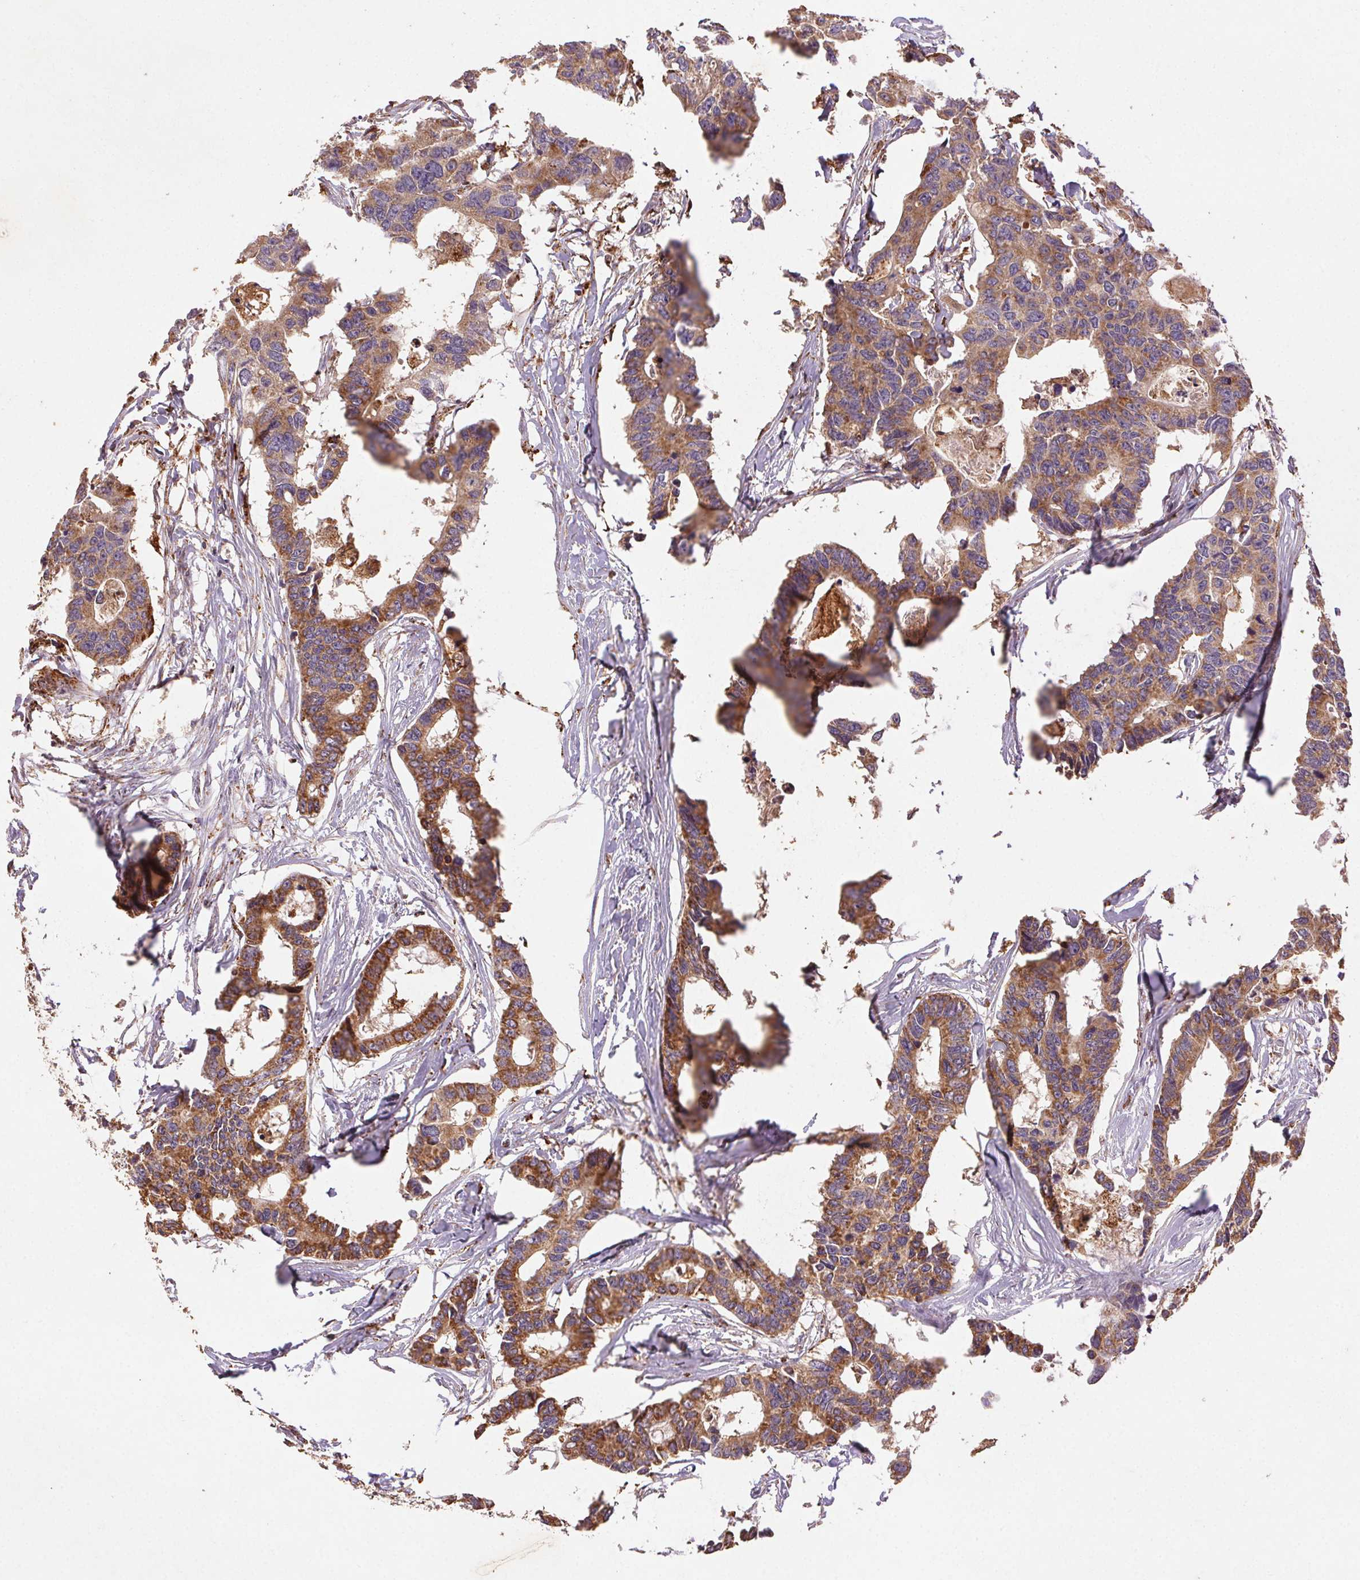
{"staining": {"intensity": "moderate", "quantity": ">75%", "location": "cytoplasmic/membranous"}, "tissue": "colorectal cancer", "cell_type": "Tumor cells", "image_type": "cancer", "snomed": [{"axis": "morphology", "description": "Adenocarcinoma, NOS"}, {"axis": "topography", "description": "Rectum"}], "caption": "Human colorectal cancer (adenocarcinoma) stained with a brown dye exhibits moderate cytoplasmic/membranous positive staining in approximately >75% of tumor cells.", "gene": "FNBP1L", "patient": {"sex": "male", "age": 57}}